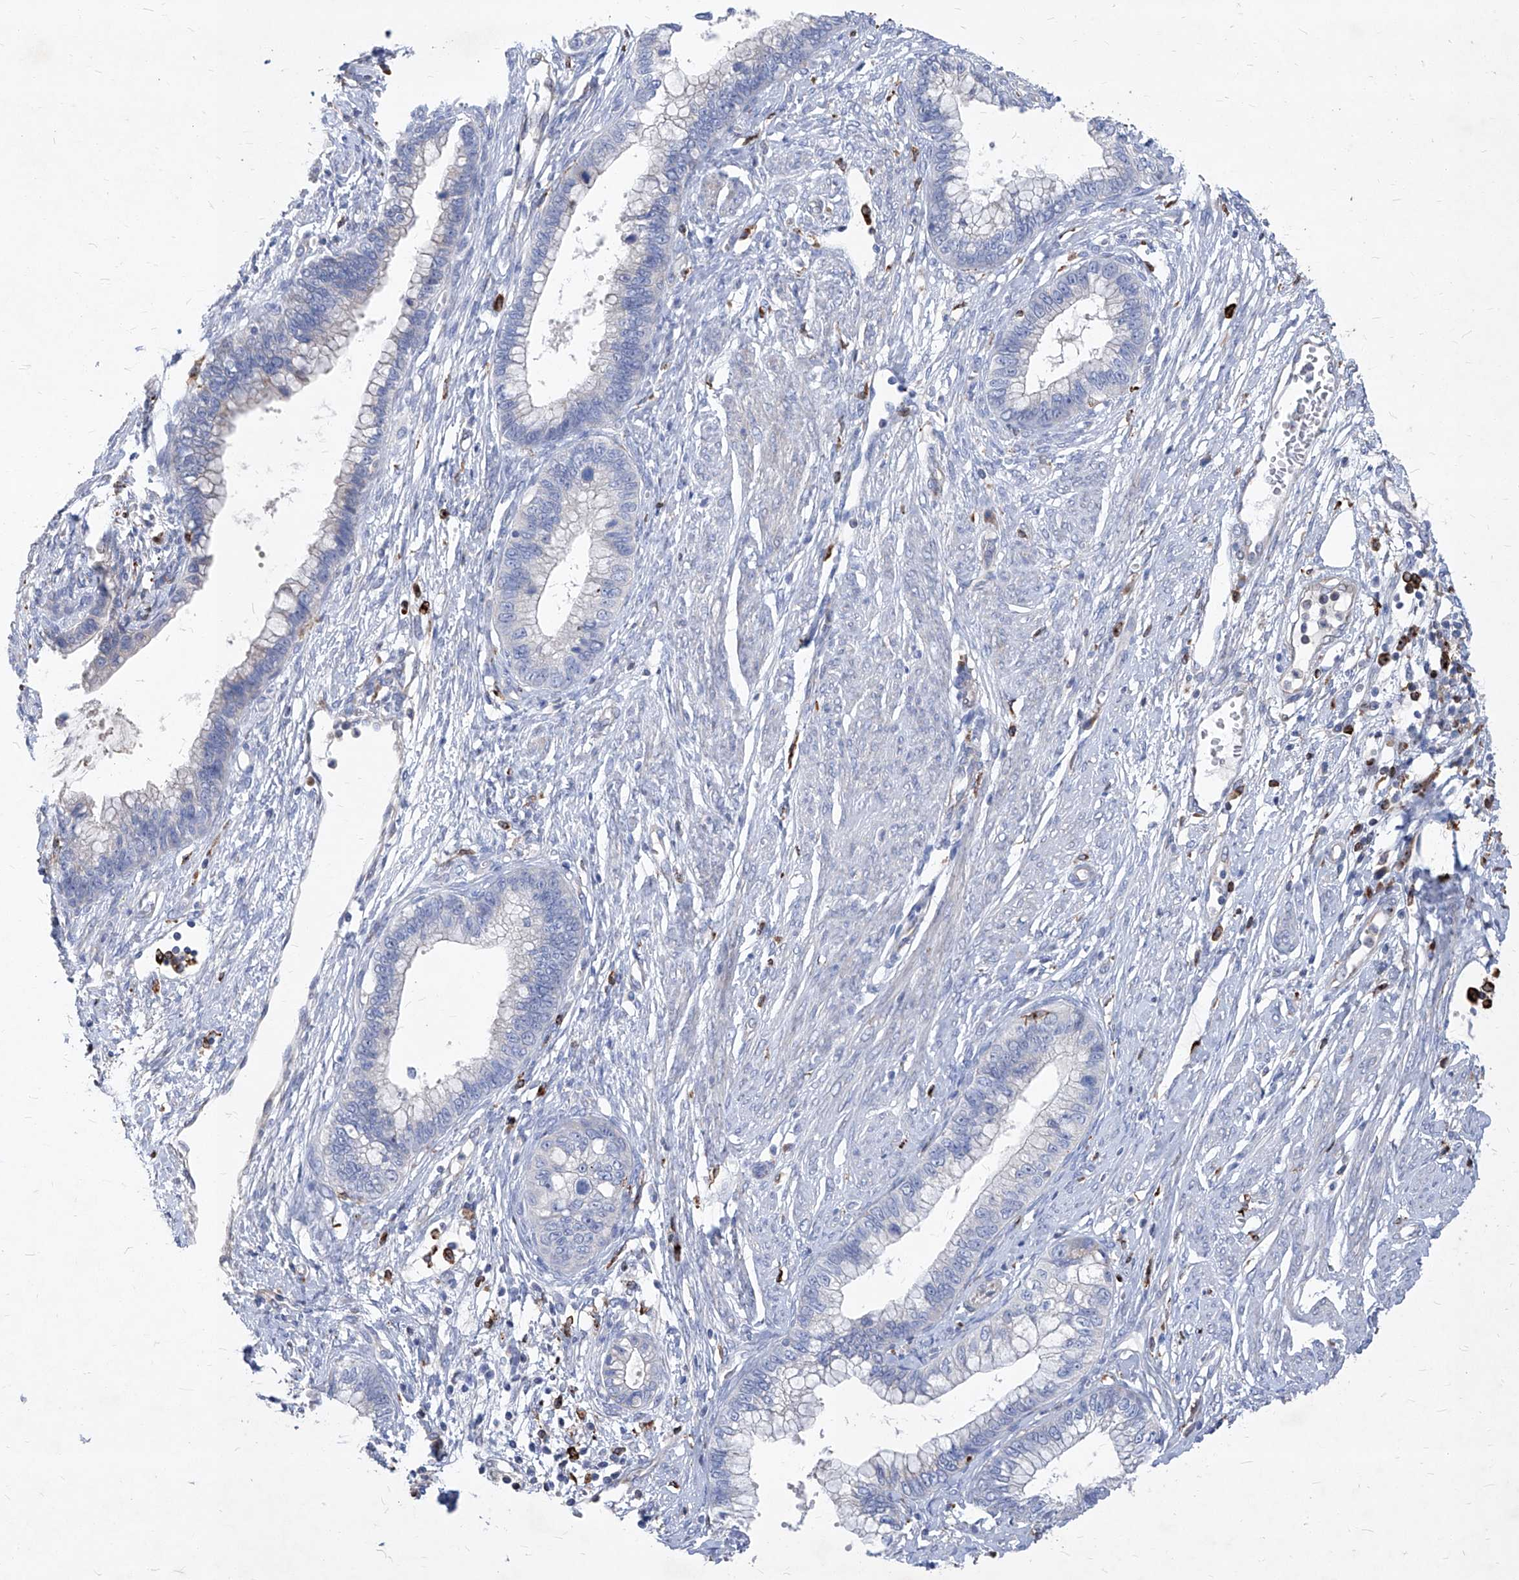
{"staining": {"intensity": "negative", "quantity": "none", "location": "none"}, "tissue": "cervical cancer", "cell_type": "Tumor cells", "image_type": "cancer", "snomed": [{"axis": "morphology", "description": "Adenocarcinoma, NOS"}, {"axis": "topography", "description": "Cervix"}], "caption": "Protein analysis of cervical cancer displays no significant expression in tumor cells.", "gene": "UBOX5", "patient": {"sex": "female", "age": 44}}